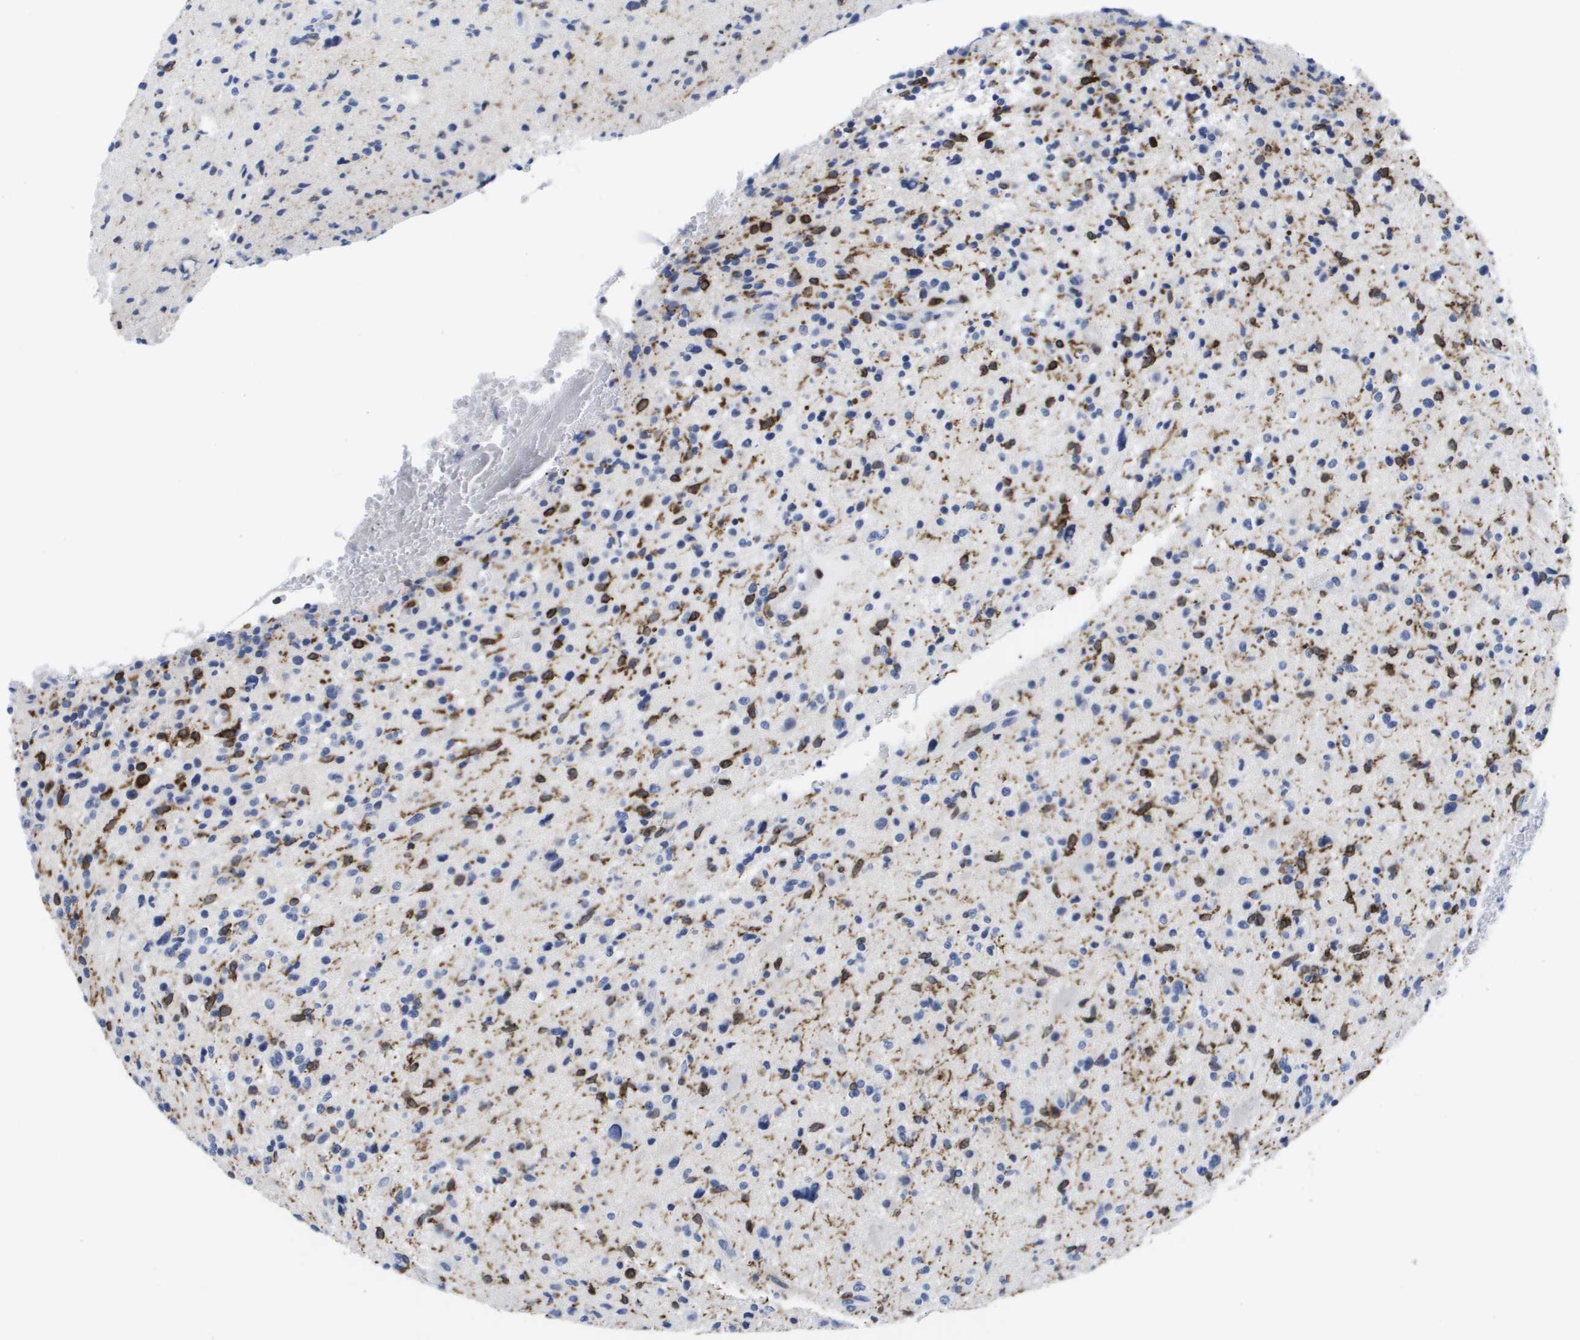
{"staining": {"intensity": "strong", "quantity": "<25%", "location": "cytoplasmic/membranous"}, "tissue": "glioma", "cell_type": "Tumor cells", "image_type": "cancer", "snomed": [{"axis": "morphology", "description": "Glioma, malignant, High grade"}, {"axis": "topography", "description": "Brain"}], "caption": "Immunohistochemical staining of malignant high-grade glioma demonstrates medium levels of strong cytoplasmic/membranous protein expression in about <25% of tumor cells. Nuclei are stained in blue.", "gene": "HMOX1", "patient": {"sex": "male", "age": 48}}